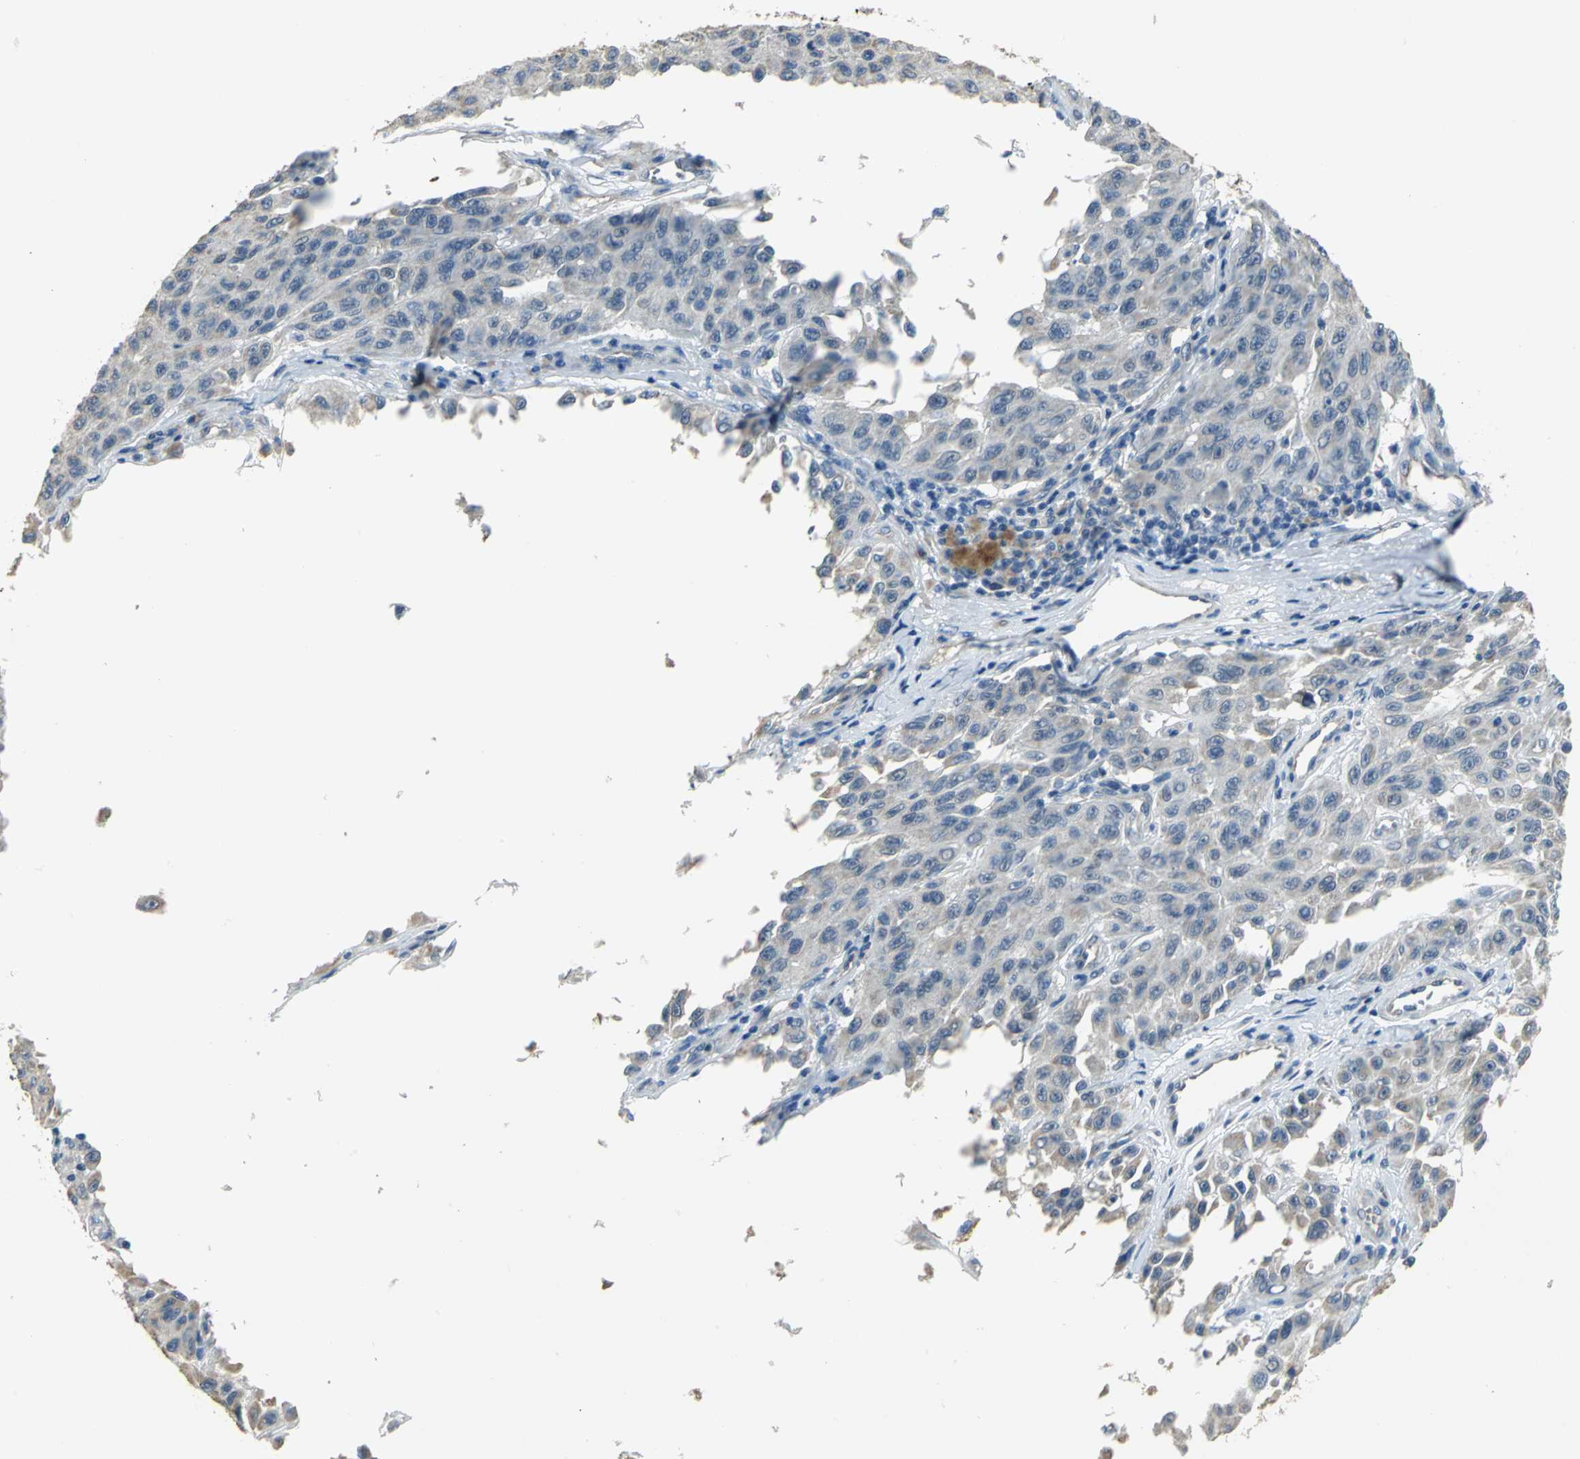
{"staining": {"intensity": "negative", "quantity": "none", "location": "none"}, "tissue": "melanoma", "cell_type": "Tumor cells", "image_type": "cancer", "snomed": [{"axis": "morphology", "description": "Malignant melanoma, NOS"}, {"axis": "topography", "description": "Skin"}], "caption": "Immunohistochemistry photomicrograph of human melanoma stained for a protein (brown), which reveals no staining in tumor cells.", "gene": "HTR1F", "patient": {"sex": "male", "age": 30}}